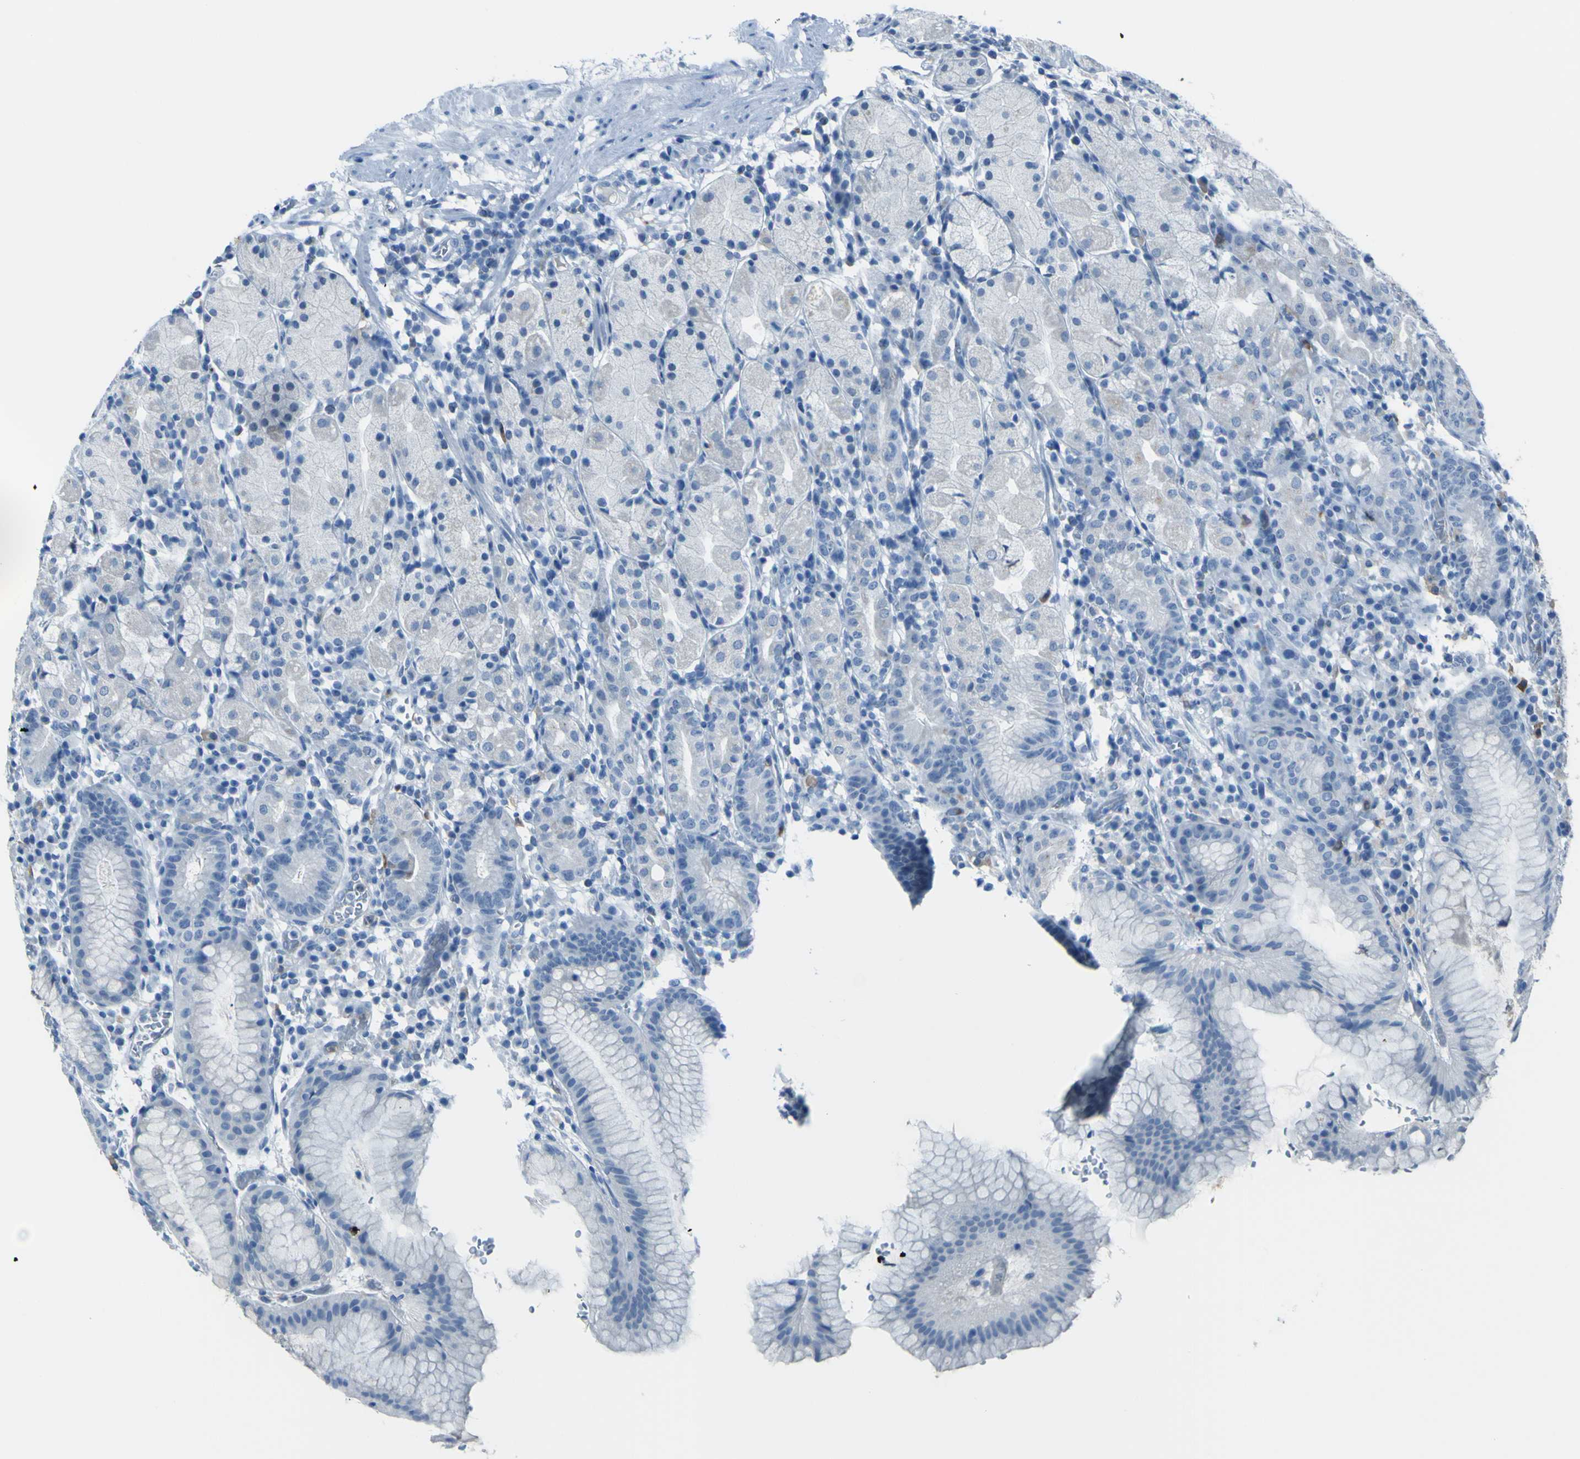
{"staining": {"intensity": "negative", "quantity": "none", "location": "none"}, "tissue": "stomach", "cell_type": "Glandular cells", "image_type": "normal", "snomed": [{"axis": "morphology", "description": "Normal tissue, NOS"}, {"axis": "topography", "description": "Stomach"}, {"axis": "topography", "description": "Stomach, lower"}], "caption": "Immunohistochemistry image of normal stomach stained for a protein (brown), which reveals no positivity in glandular cells.", "gene": "ZNF557", "patient": {"sex": "female", "age": 75}}